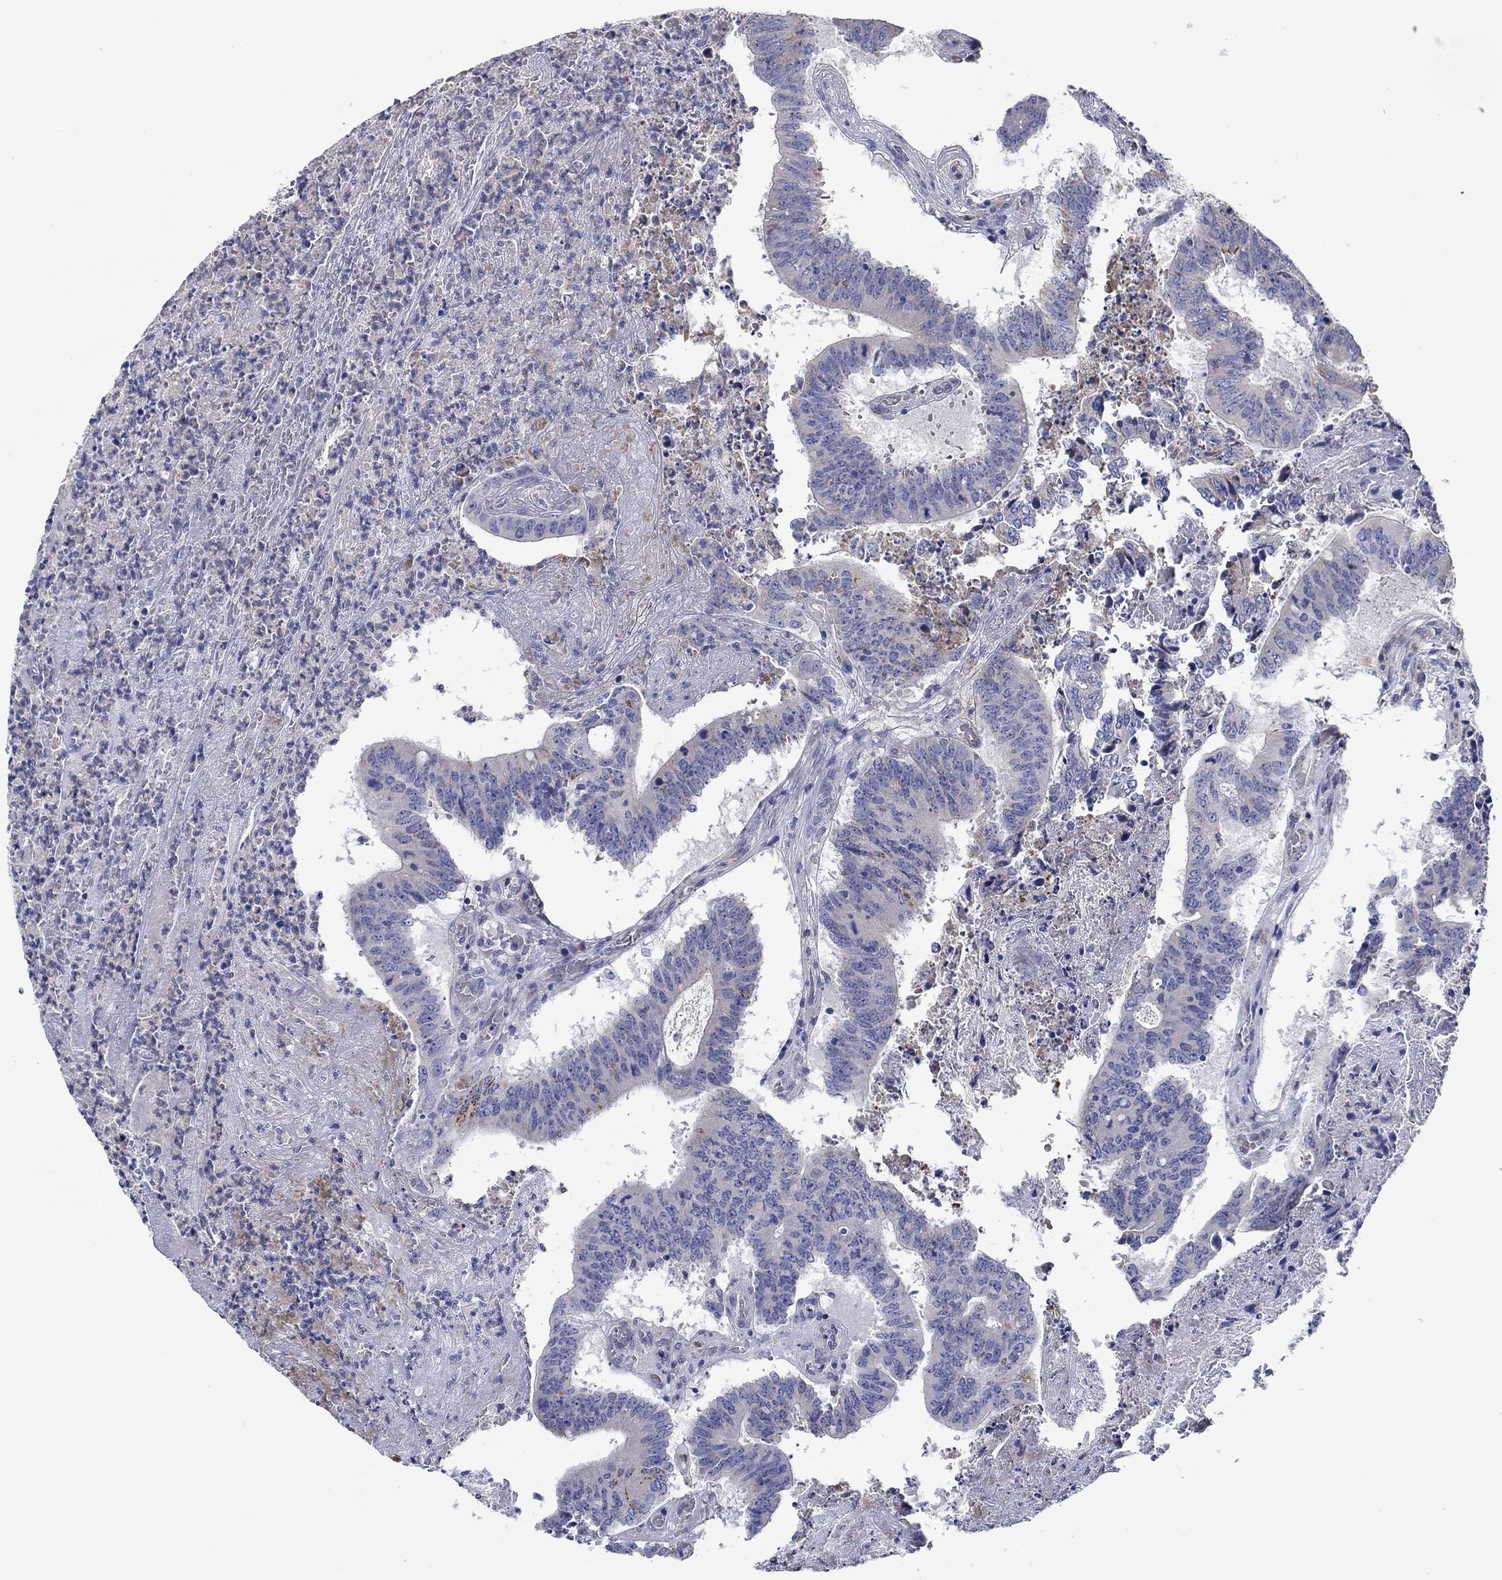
{"staining": {"intensity": "negative", "quantity": "none", "location": "none"}, "tissue": "colorectal cancer", "cell_type": "Tumor cells", "image_type": "cancer", "snomed": [{"axis": "morphology", "description": "Adenocarcinoma, NOS"}, {"axis": "topography", "description": "Colon"}], "caption": "The photomicrograph demonstrates no significant positivity in tumor cells of colorectal cancer.", "gene": "CFAP61", "patient": {"sex": "female", "age": 70}}